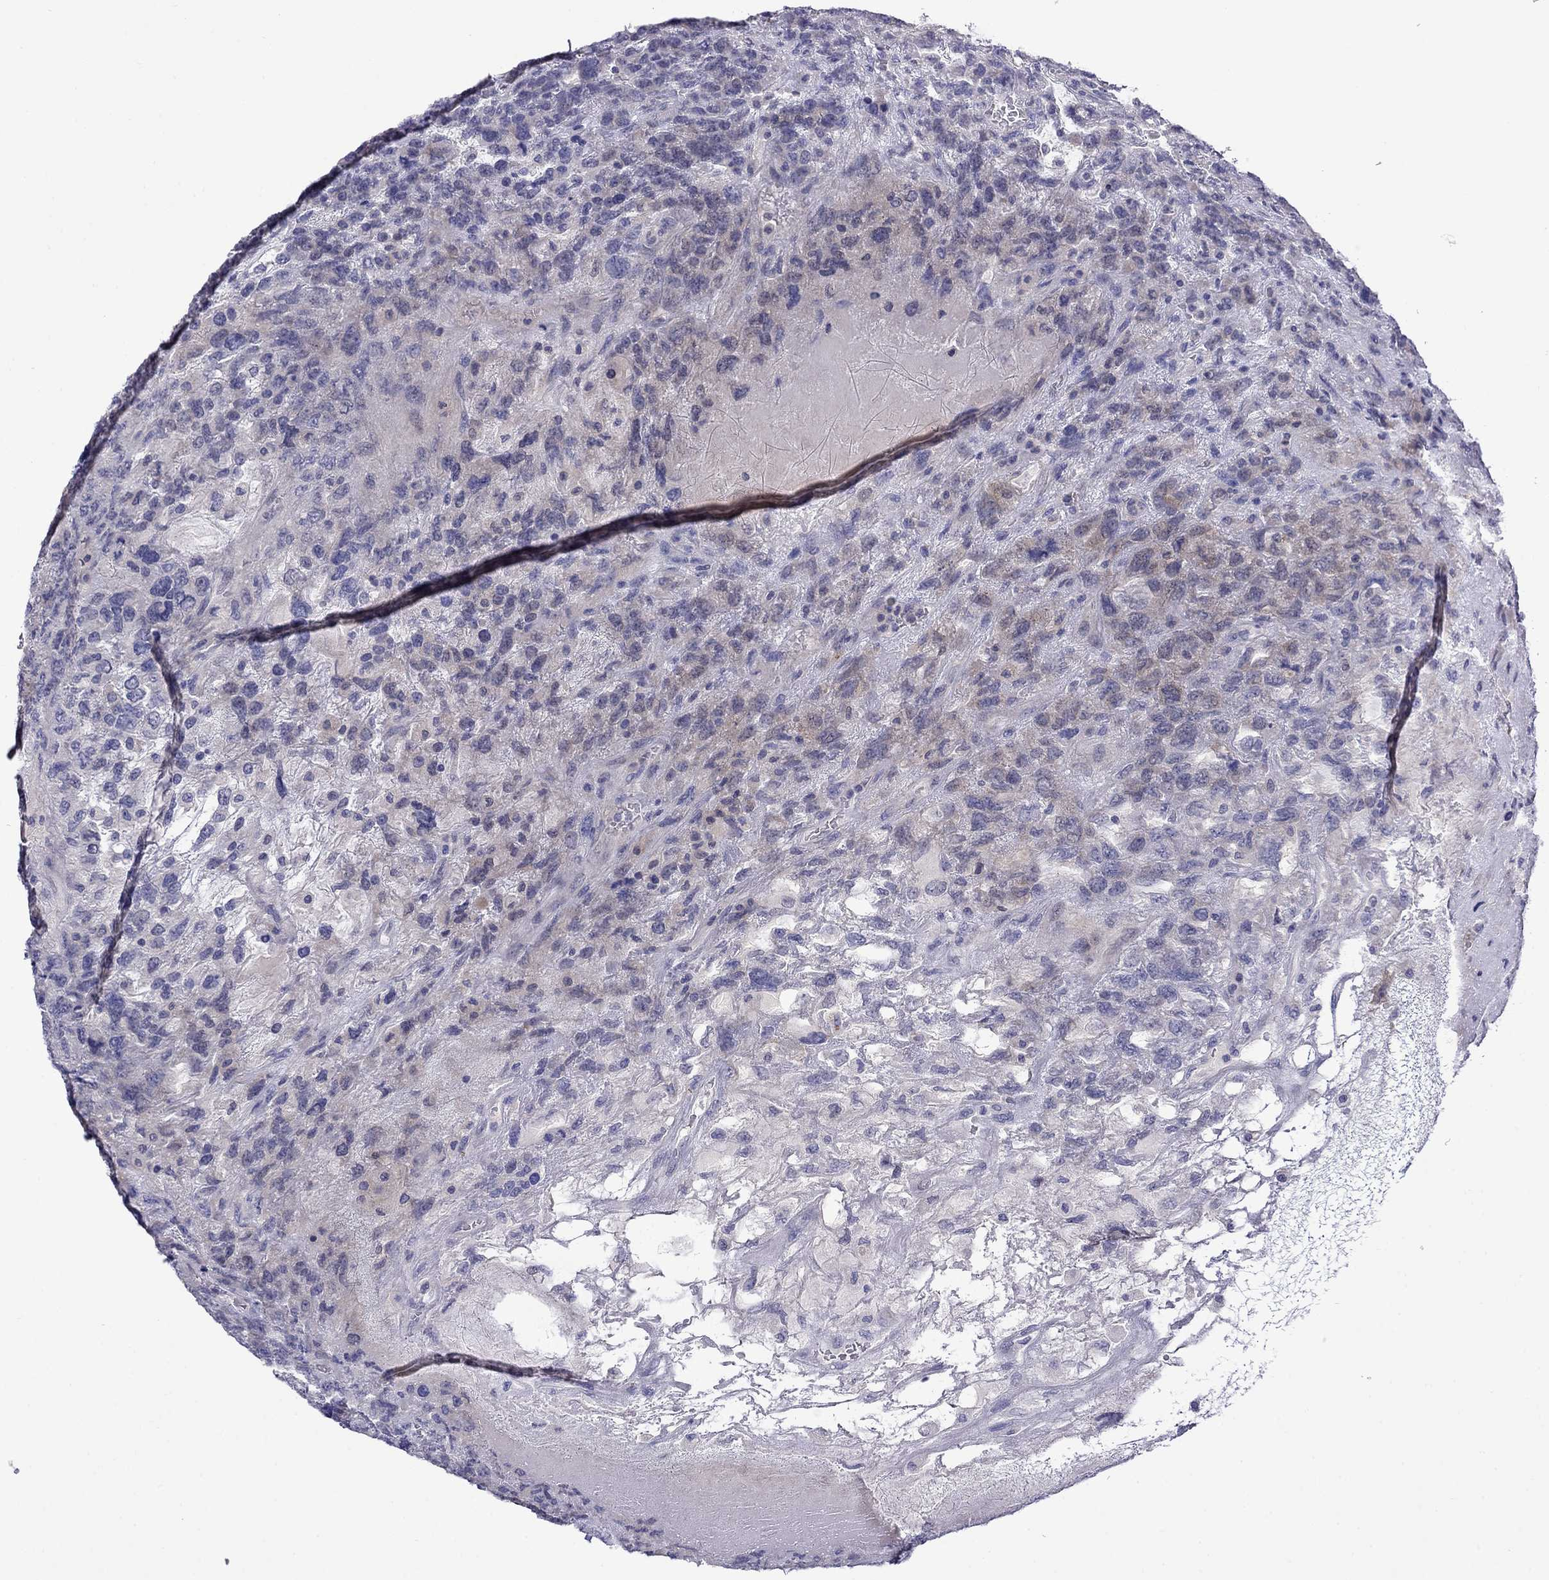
{"staining": {"intensity": "weak", "quantity": "<25%", "location": "cytoplasmic/membranous"}, "tissue": "testis cancer", "cell_type": "Tumor cells", "image_type": "cancer", "snomed": [{"axis": "morphology", "description": "Seminoma, NOS"}, {"axis": "topography", "description": "Testis"}], "caption": "IHC histopathology image of neoplastic tissue: human testis seminoma stained with DAB (3,3'-diaminobenzidine) displays no significant protein expression in tumor cells.", "gene": "STAR", "patient": {"sex": "male", "age": 52}}